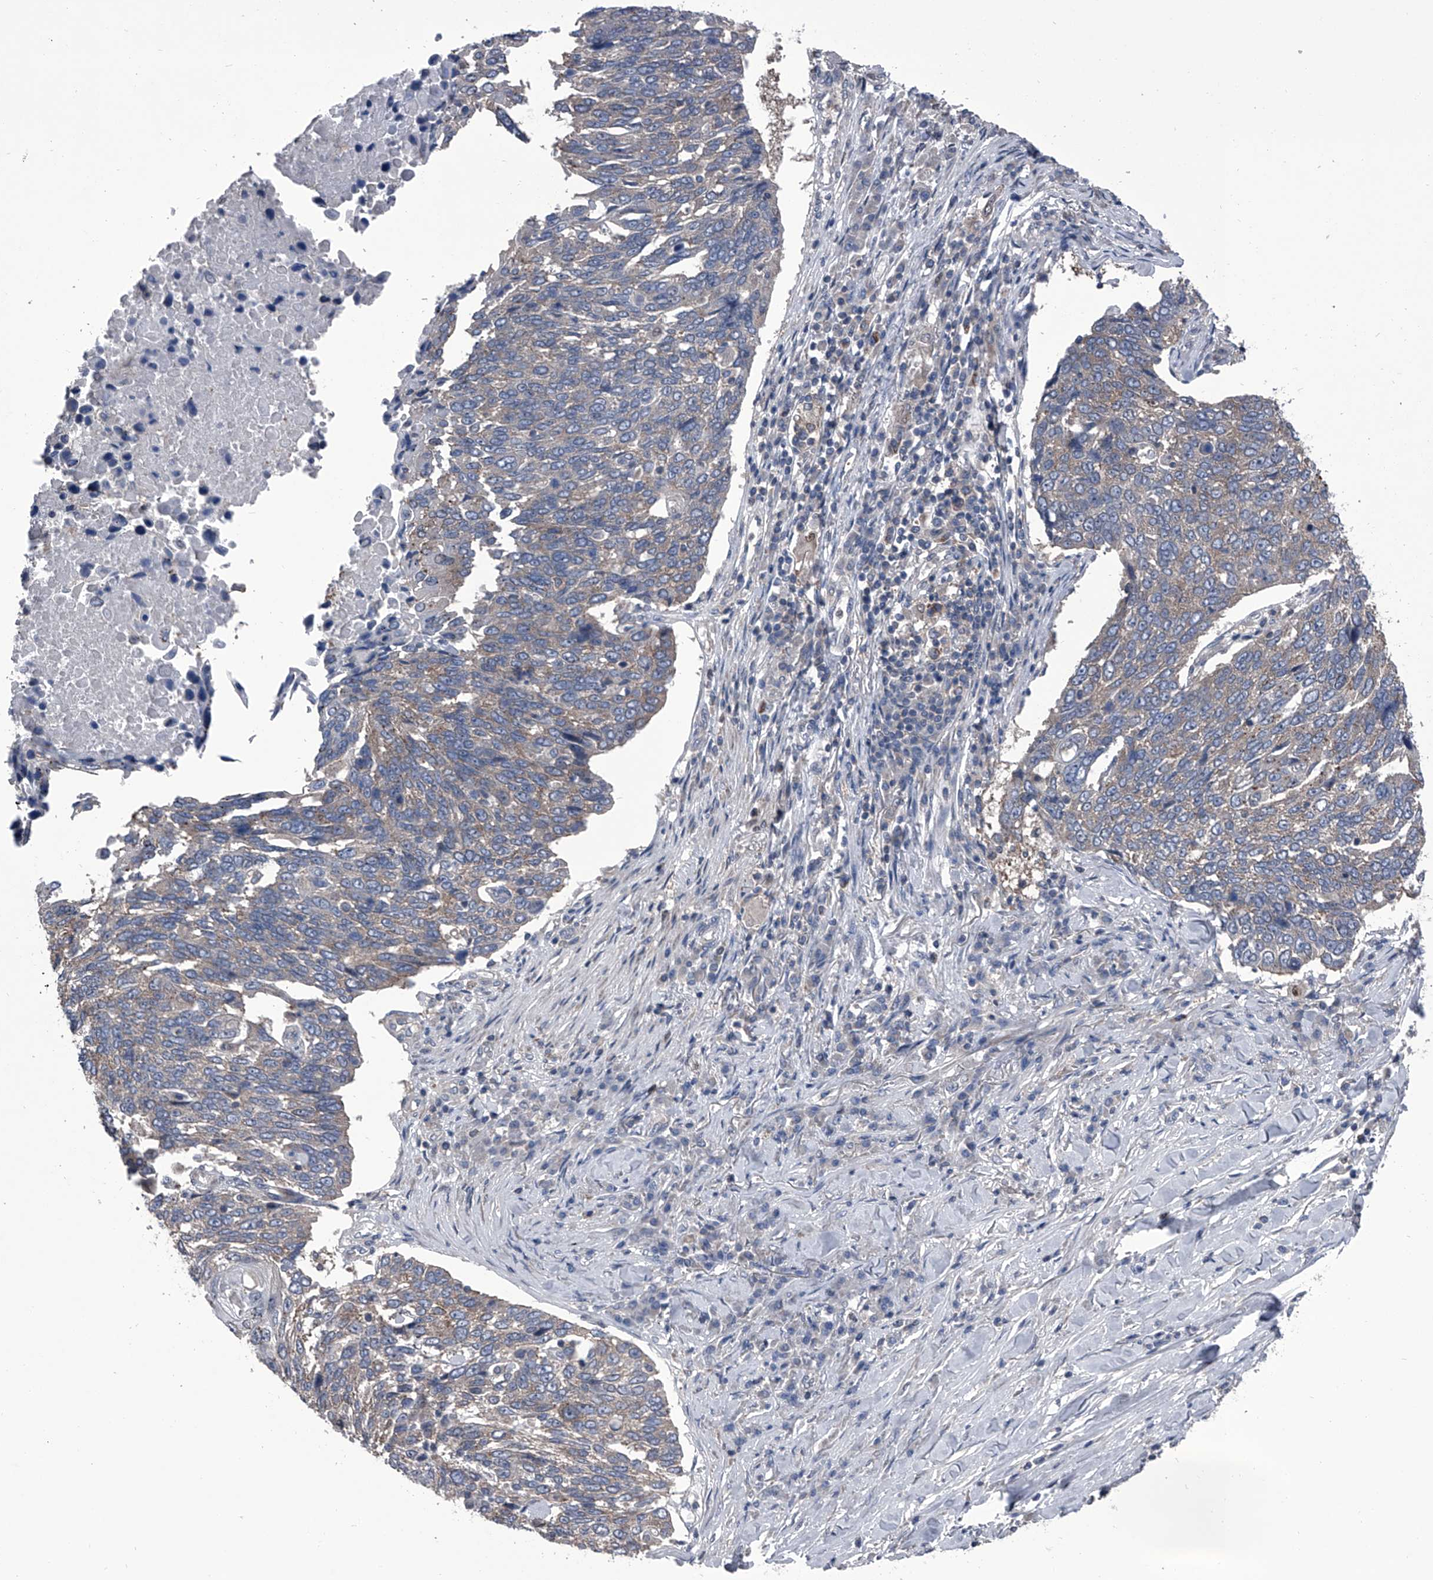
{"staining": {"intensity": "moderate", "quantity": "25%-75%", "location": "cytoplasmic/membranous"}, "tissue": "lung cancer", "cell_type": "Tumor cells", "image_type": "cancer", "snomed": [{"axis": "morphology", "description": "Squamous cell carcinoma, NOS"}, {"axis": "topography", "description": "Lung"}], "caption": "The immunohistochemical stain highlights moderate cytoplasmic/membranous expression in tumor cells of lung squamous cell carcinoma tissue. The protein is shown in brown color, while the nuclei are stained blue.", "gene": "PIP5K1A", "patient": {"sex": "male", "age": 66}}